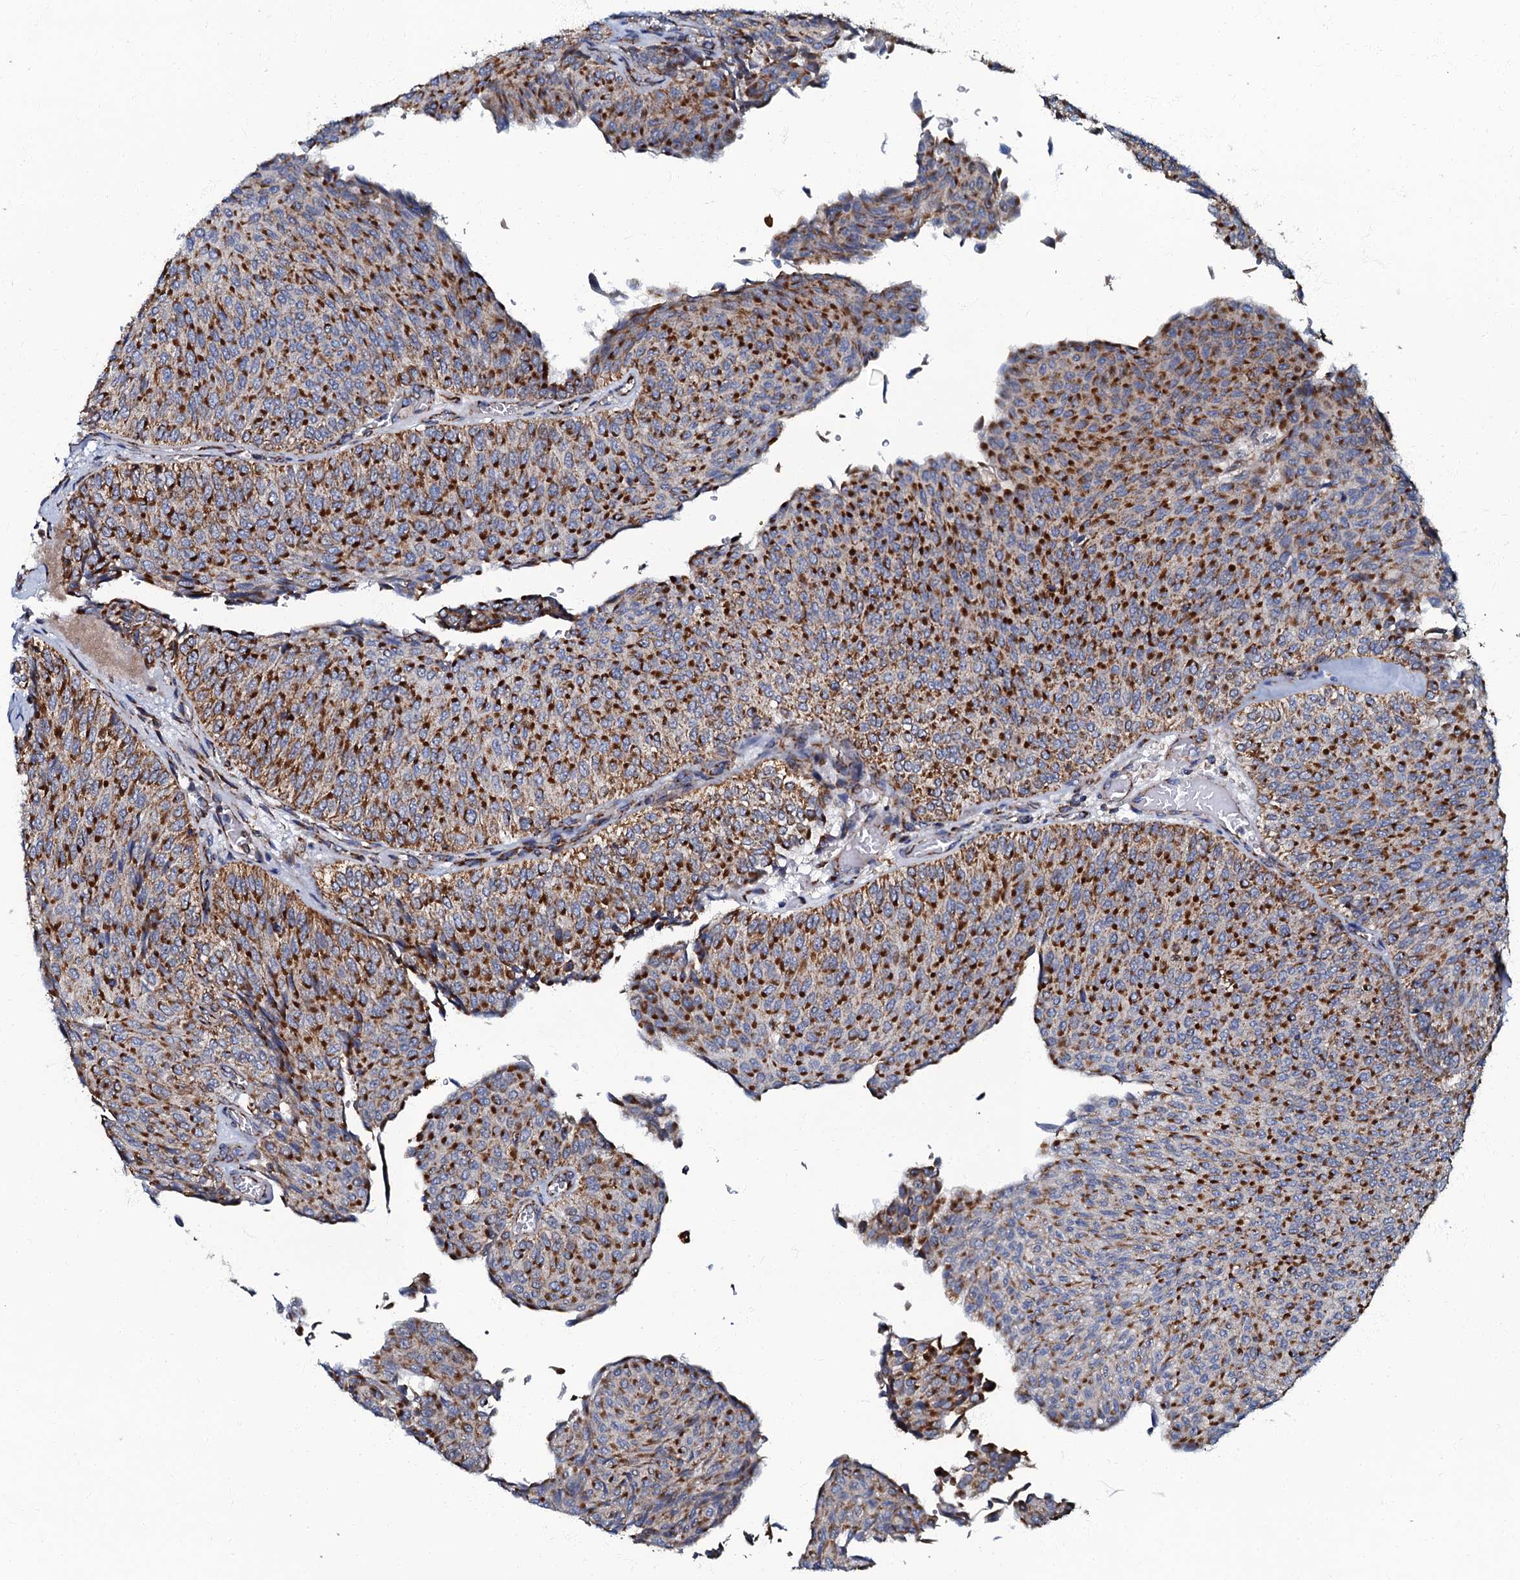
{"staining": {"intensity": "strong", "quantity": ">75%", "location": "cytoplasmic/membranous"}, "tissue": "urothelial cancer", "cell_type": "Tumor cells", "image_type": "cancer", "snomed": [{"axis": "morphology", "description": "Urothelial carcinoma, Low grade"}, {"axis": "topography", "description": "Urinary bladder"}], "caption": "An image showing strong cytoplasmic/membranous expression in approximately >75% of tumor cells in urothelial cancer, as visualized by brown immunohistochemical staining.", "gene": "NDUFA12", "patient": {"sex": "male", "age": 78}}